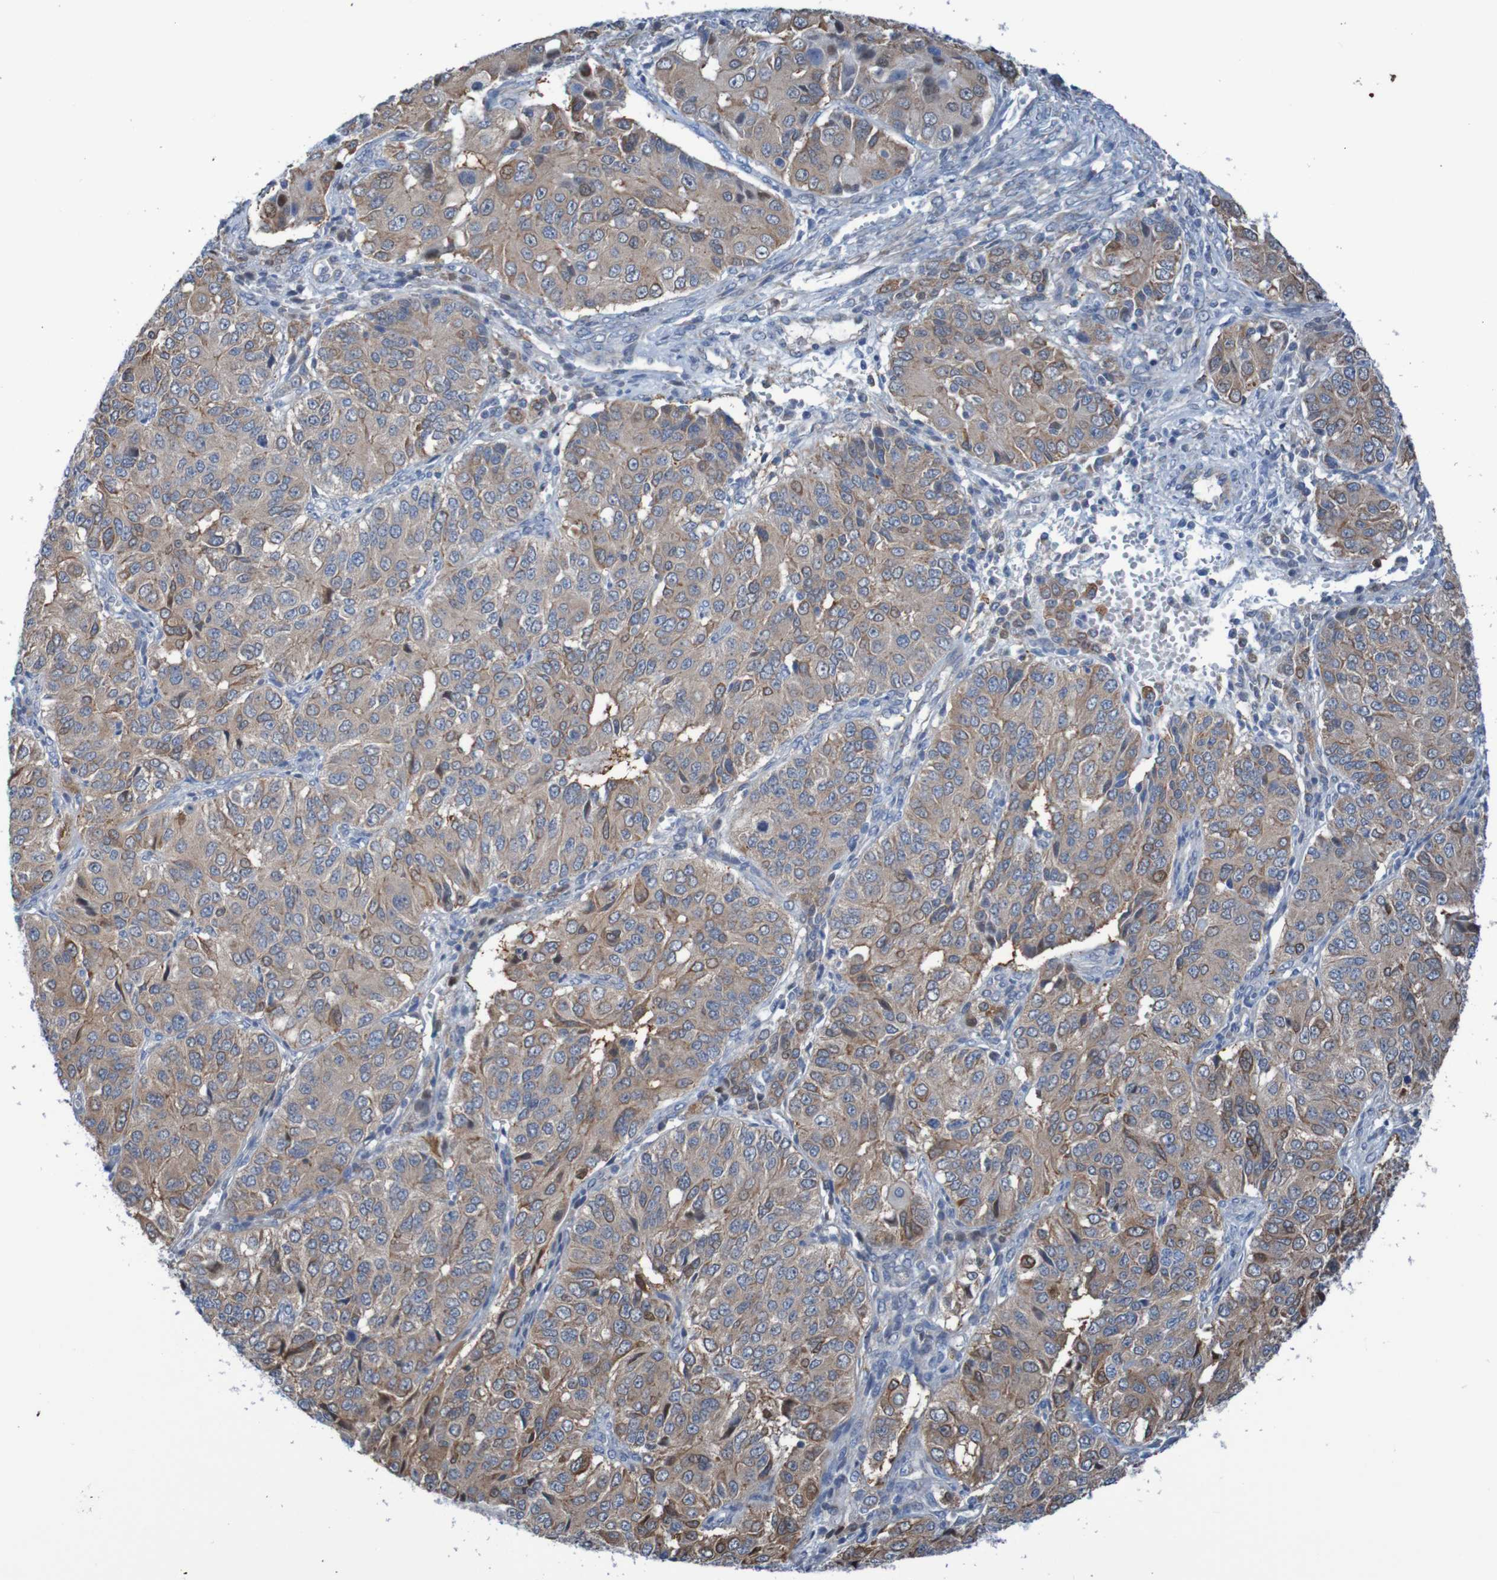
{"staining": {"intensity": "moderate", "quantity": "25%-75%", "location": "cytoplasmic/membranous"}, "tissue": "ovarian cancer", "cell_type": "Tumor cells", "image_type": "cancer", "snomed": [{"axis": "morphology", "description": "Carcinoma, endometroid"}, {"axis": "topography", "description": "Ovary"}], "caption": "Immunohistochemistry of human ovarian cancer (endometroid carcinoma) shows medium levels of moderate cytoplasmic/membranous expression in approximately 25%-75% of tumor cells. (Brightfield microscopy of DAB IHC at high magnification).", "gene": "ANGPT4", "patient": {"sex": "female", "age": 51}}